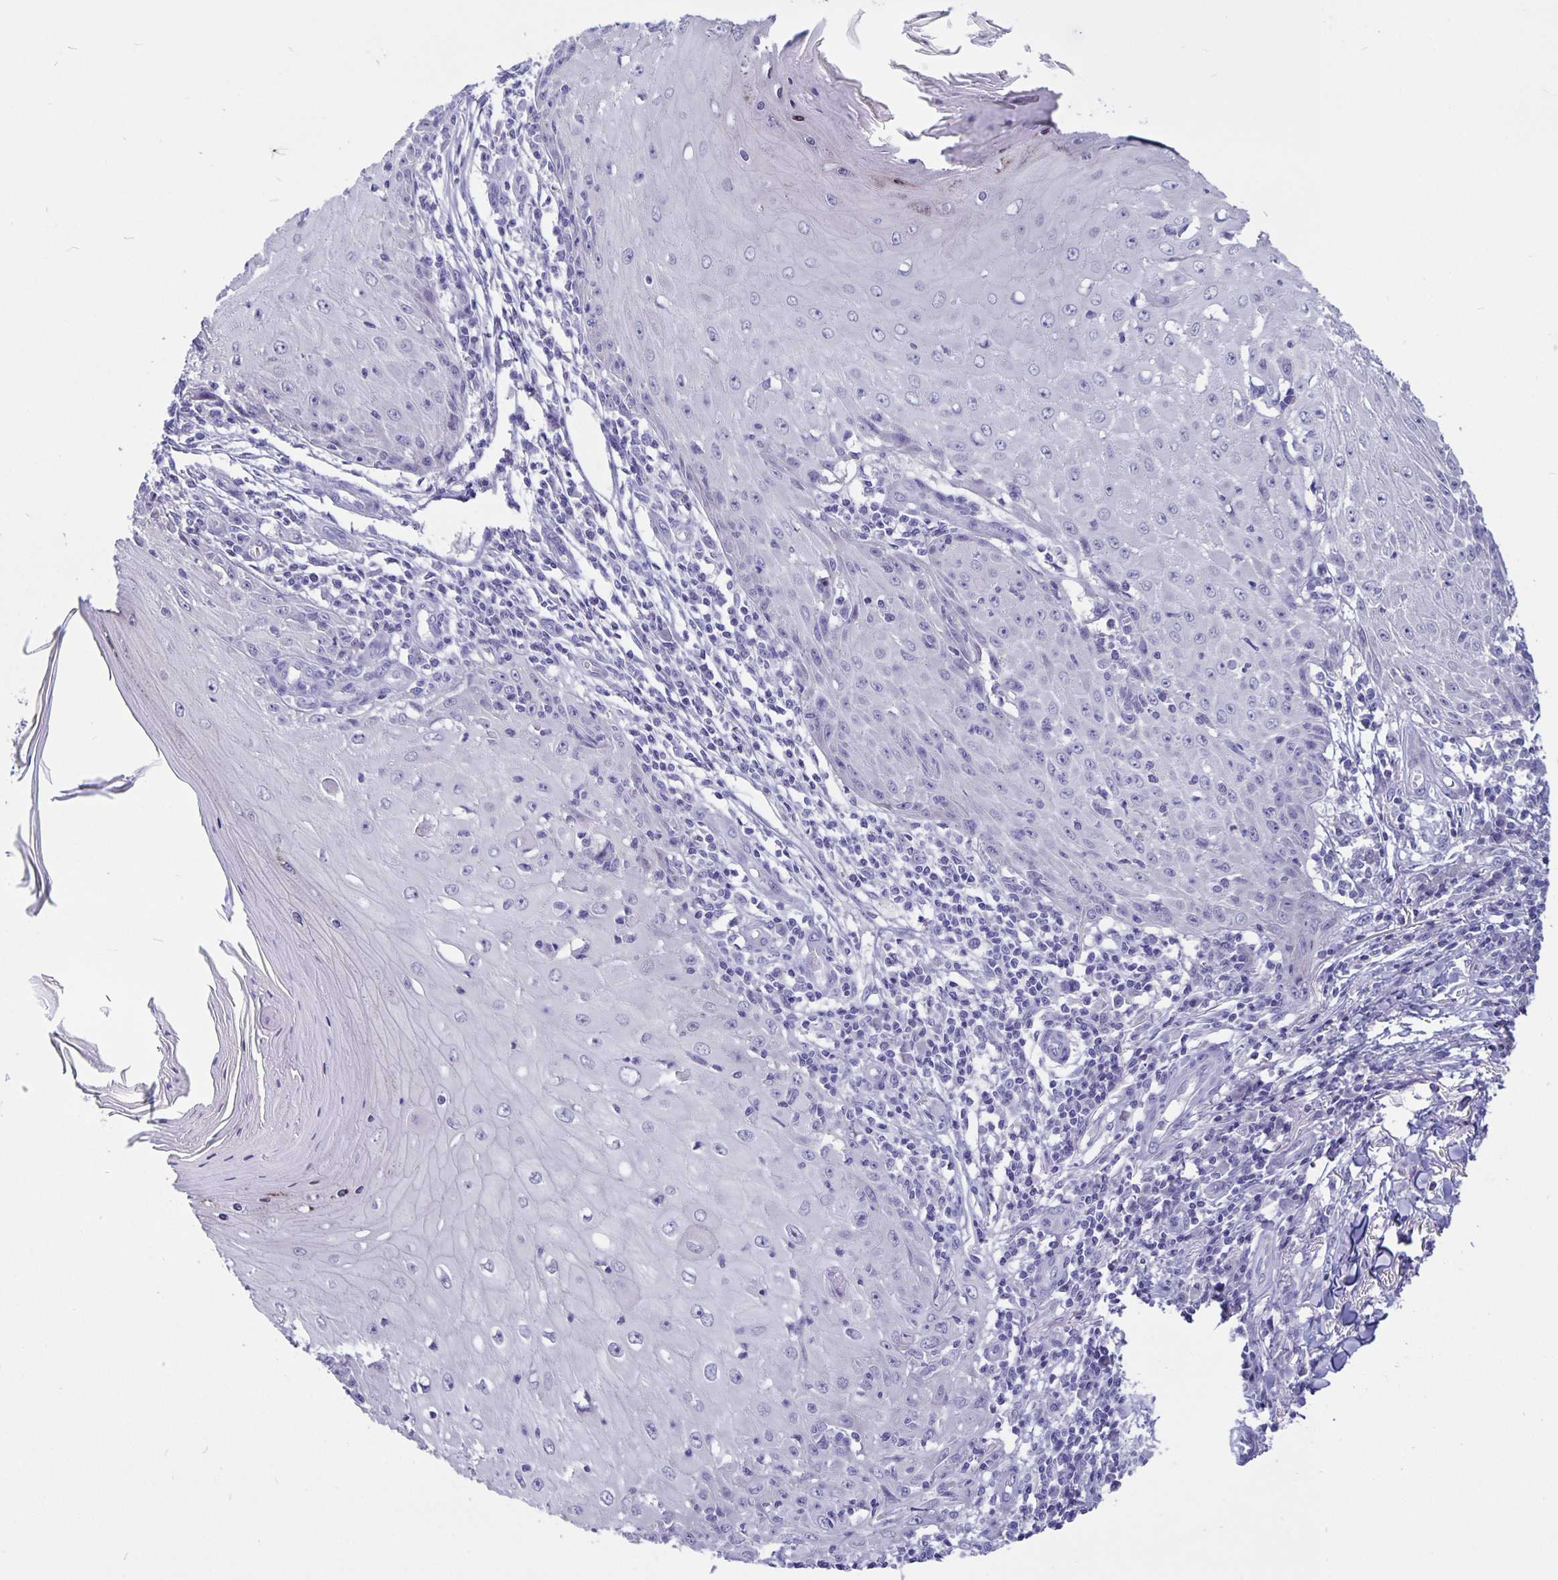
{"staining": {"intensity": "negative", "quantity": "none", "location": "none"}, "tissue": "skin cancer", "cell_type": "Tumor cells", "image_type": "cancer", "snomed": [{"axis": "morphology", "description": "Squamous cell carcinoma, NOS"}, {"axis": "topography", "description": "Skin"}], "caption": "This photomicrograph is of squamous cell carcinoma (skin) stained with IHC to label a protein in brown with the nuclei are counter-stained blue. There is no staining in tumor cells.", "gene": "ERMN", "patient": {"sex": "female", "age": 73}}